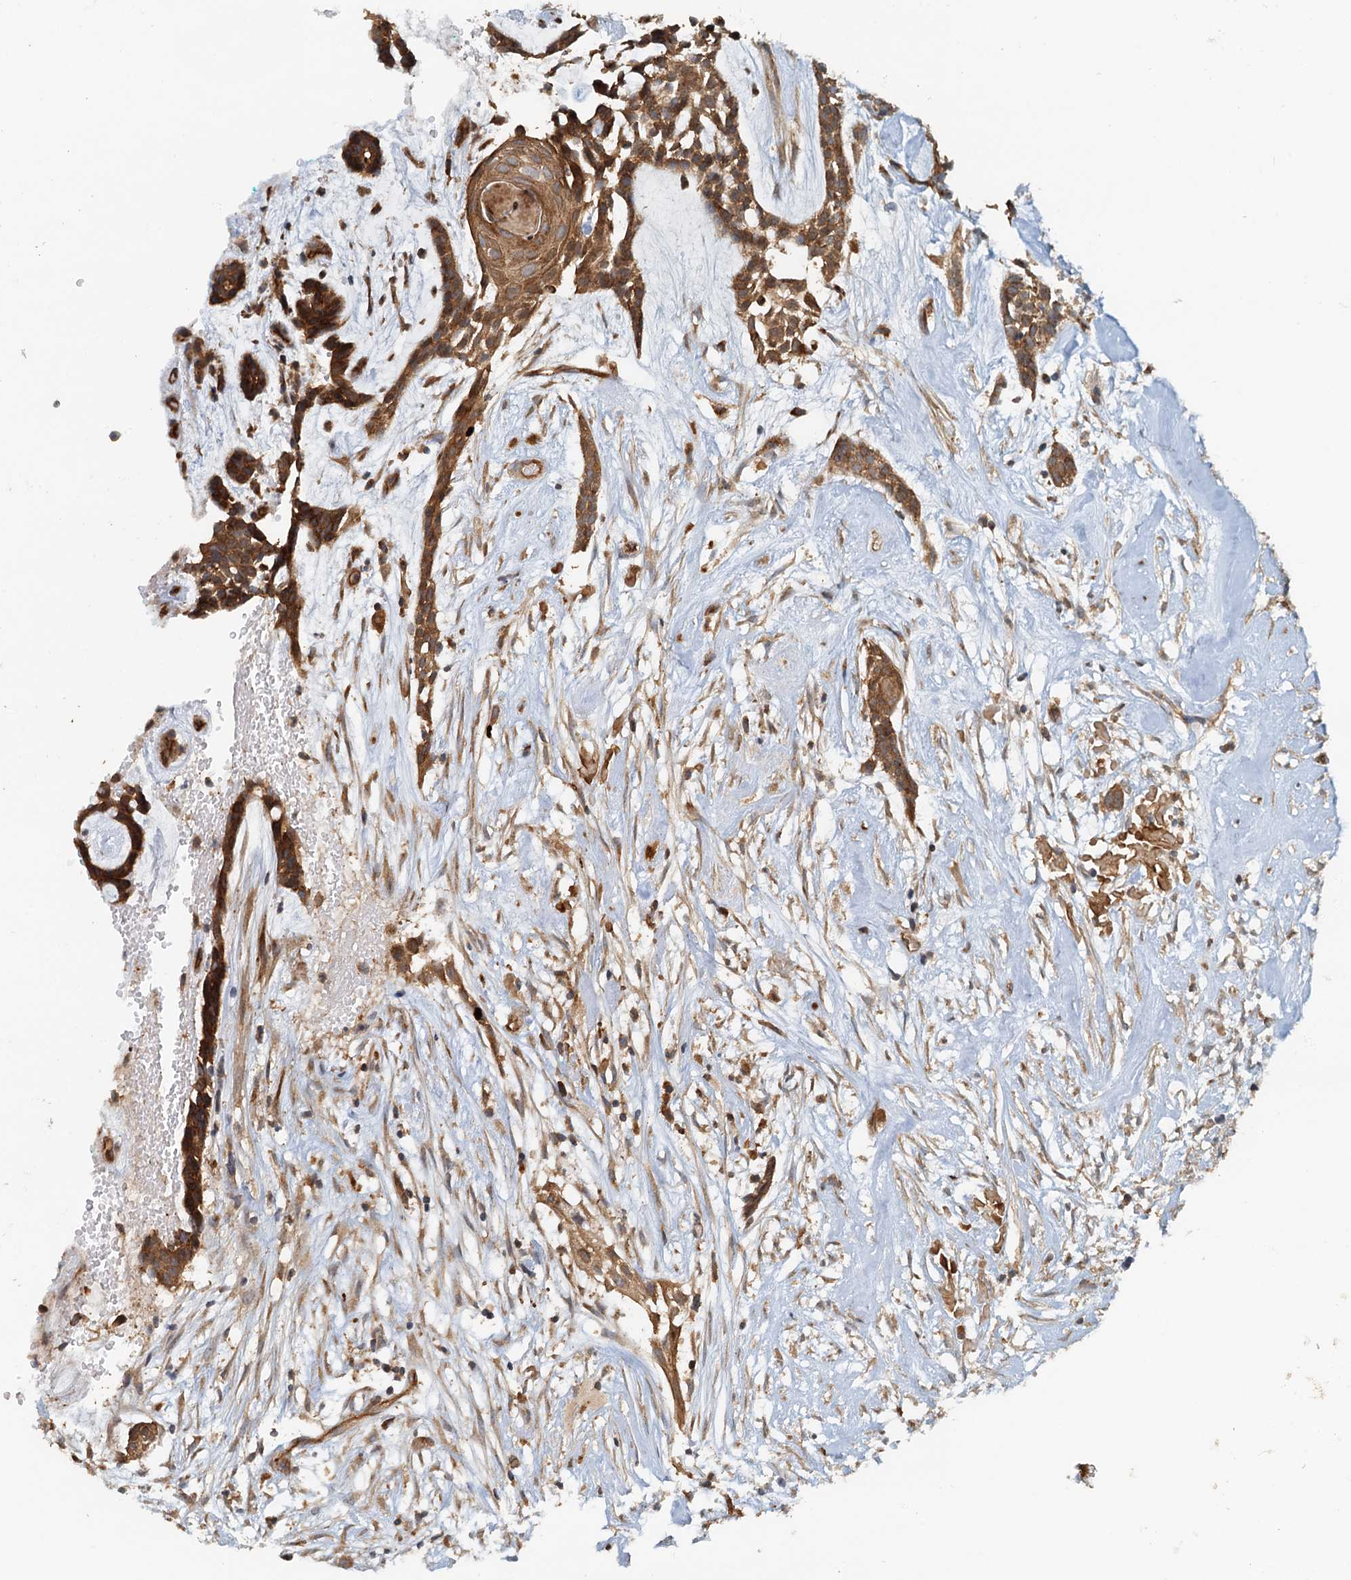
{"staining": {"intensity": "moderate", "quantity": ">75%", "location": "cytoplasmic/membranous"}, "tissue": "head and neck cancer", "cell_type": "Tumor cells", "image_type": "cancer", "snomed": [{"axis": "morphology", "description": "Adenocarcinoma, NOS"}, {"axis": "topography", "description": "Subcutis"}, {"axis": "topography", "description": "Head-Neck"}], "caption": "Head and neck cancer (adenocarcinoma) tissue displays moderate cytoplasmic/membranous expression in approximately >75% of tumor cells, visualized by immunohistochemistry. (Stains: DAB (3,3'-diaminobenzidine) in brown, nuclei in blue, Microscopy: brightfield microscopy at high magnification).", "gene": "NIPAL3", "patient": {"sex": "female", "age": 73}}